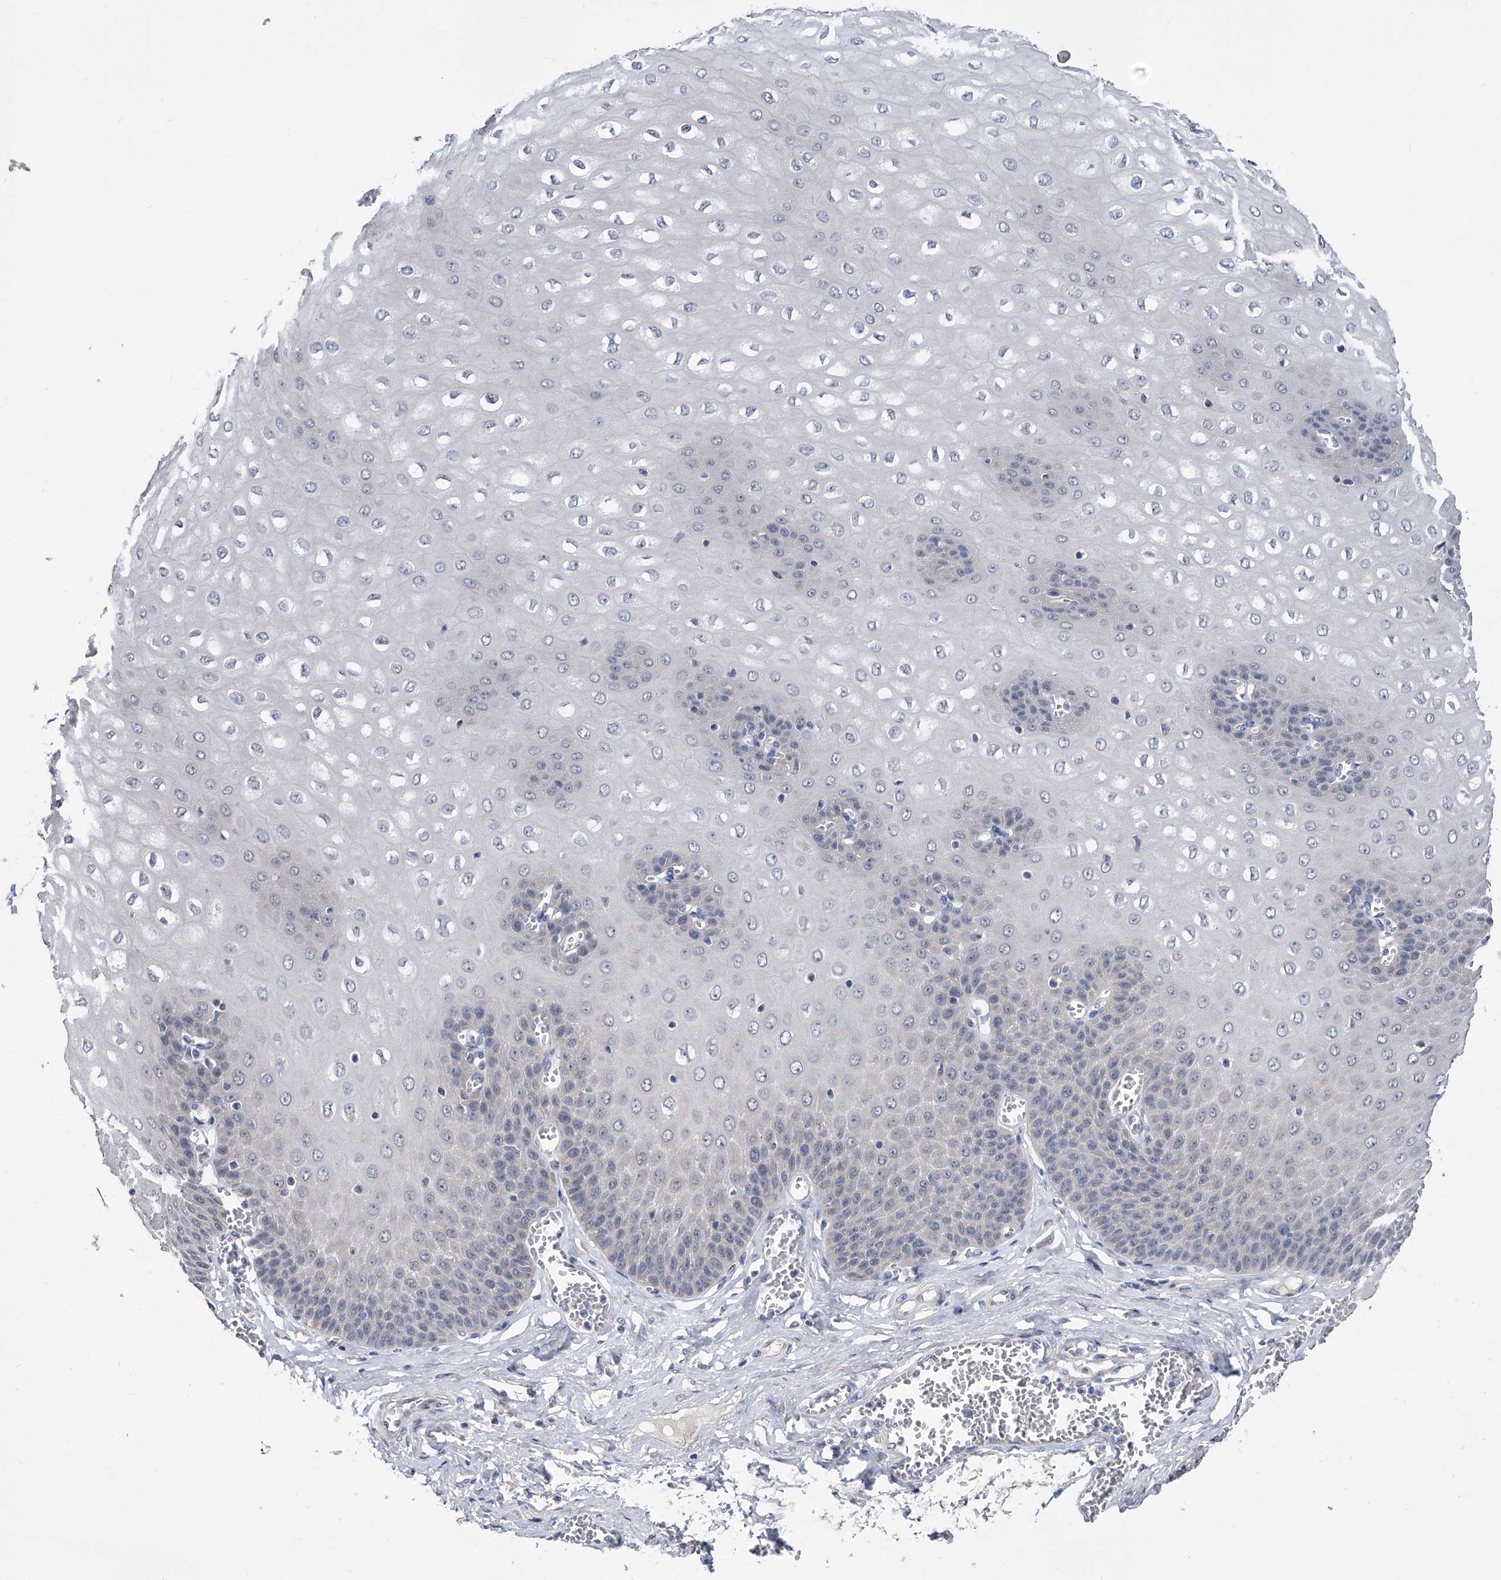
{"staining": {"intensity": "negative", "quantity": "none", "location": "none"}, "tissue": "esophagus", "cell_type": "Squamous epithelial cells", "image_type": "normal", "snomed": [{"axis": "morphology", "description": "Normal tissue, NOS"}, {"axis": "topography", "description": "Esophagus"}], "caption": "Squamous epithelial cells show no significant staining in benign esophagus.", "gene": "PGM3", "patient": {"sex": "male", "age": 60}}